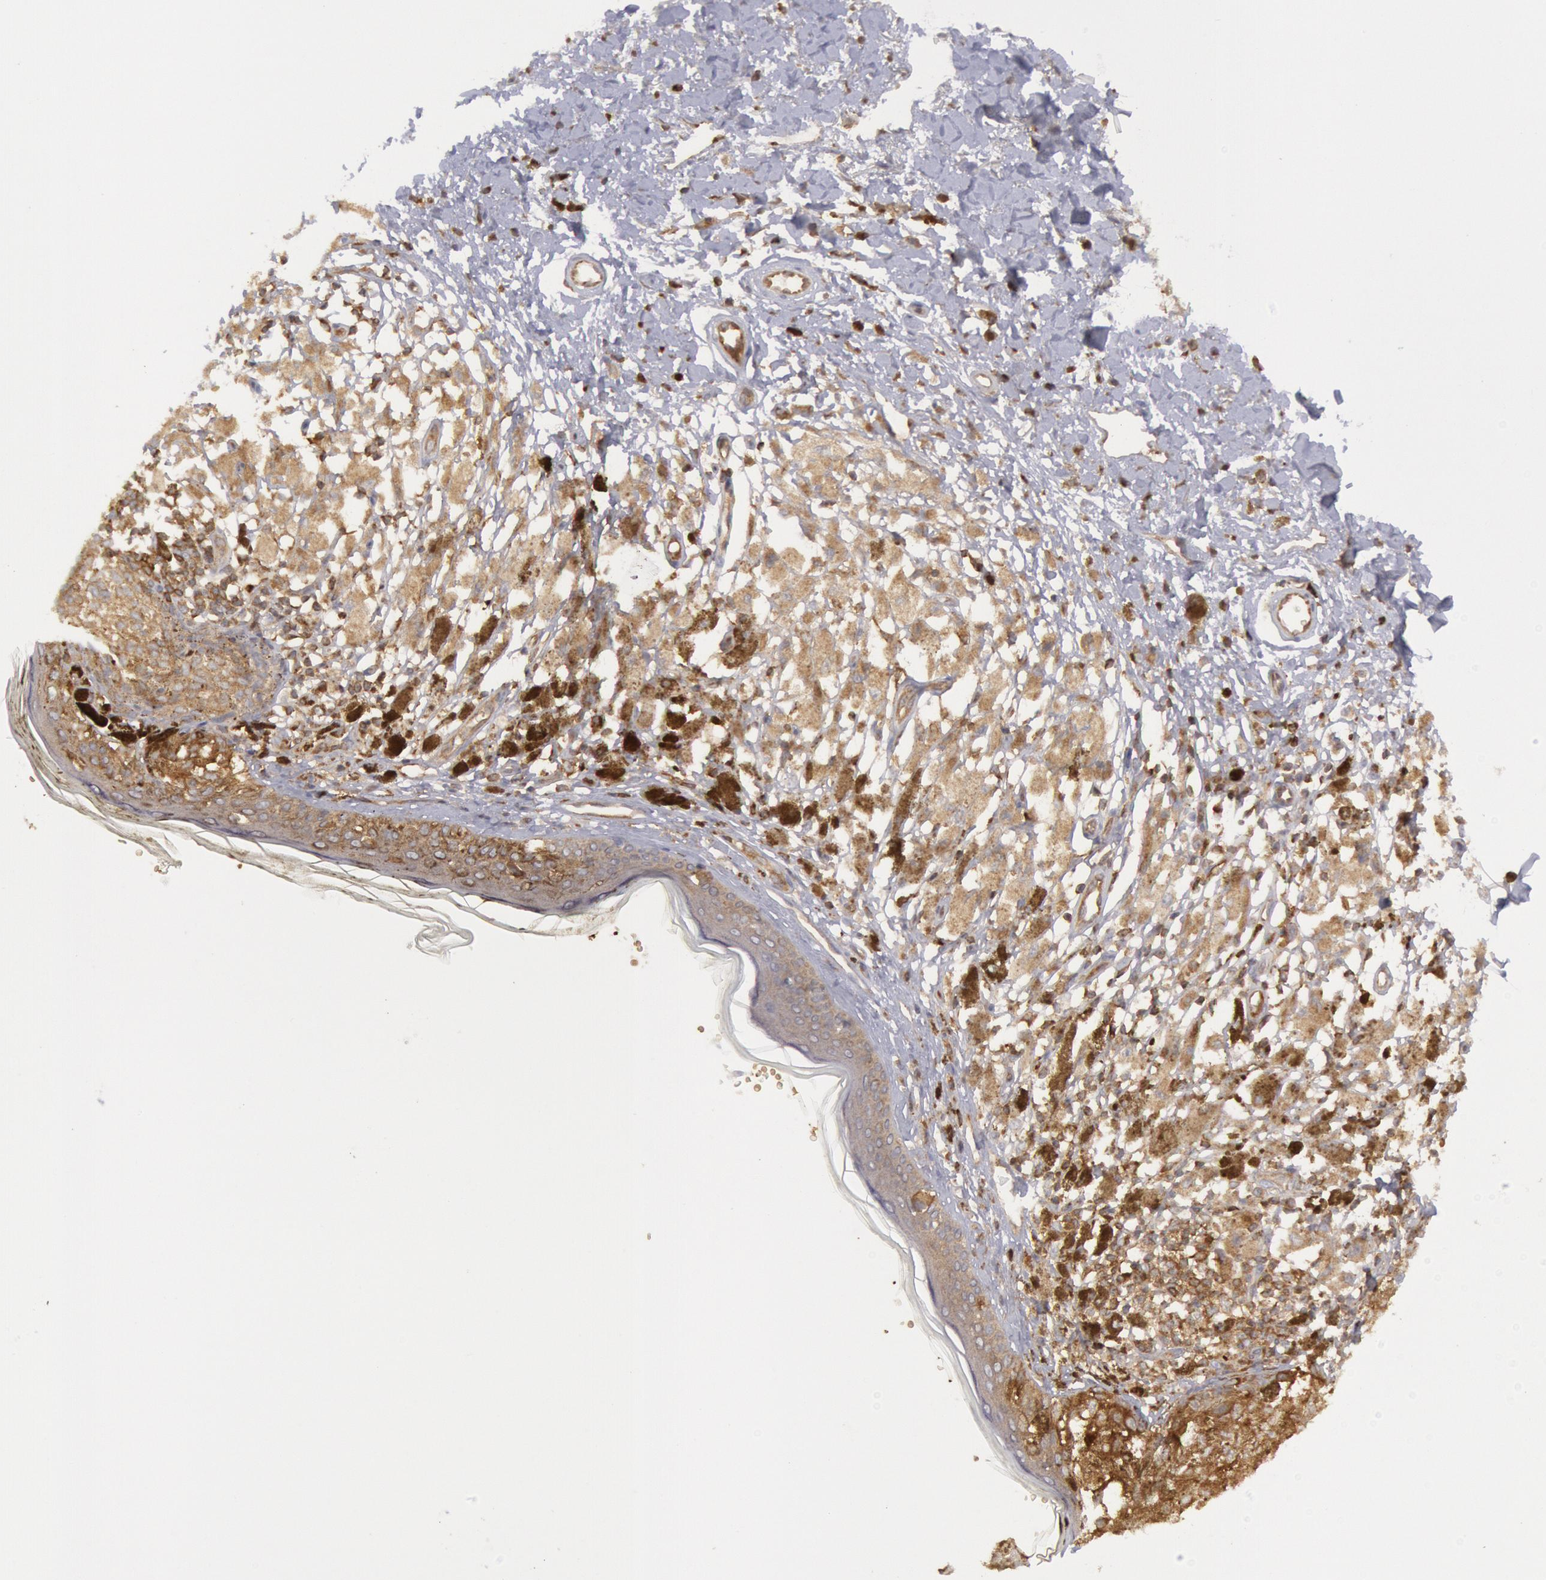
{"staining": {"intensity": "weak", "quantity": ">75%", "location": "cytoplasmic/membranous"}, "tissue": "melanoma", "cell_type": "Tumor cells", "image_type": "cancer", "snomed": [{"axis": "morphology", "description": "Malignant melanoma, NOS"}, {"axis": "topography", "description": "Skin"}], "caption": "A low amount of weak cytoplasmic/membranous positivity is present in about >75% of tumor cells in melanoma tissue. (Brightfield microscopy of DAB IHC at high magnification).", "gene": "IKBKB", "patient": {"sex": "male", "age": 88}}